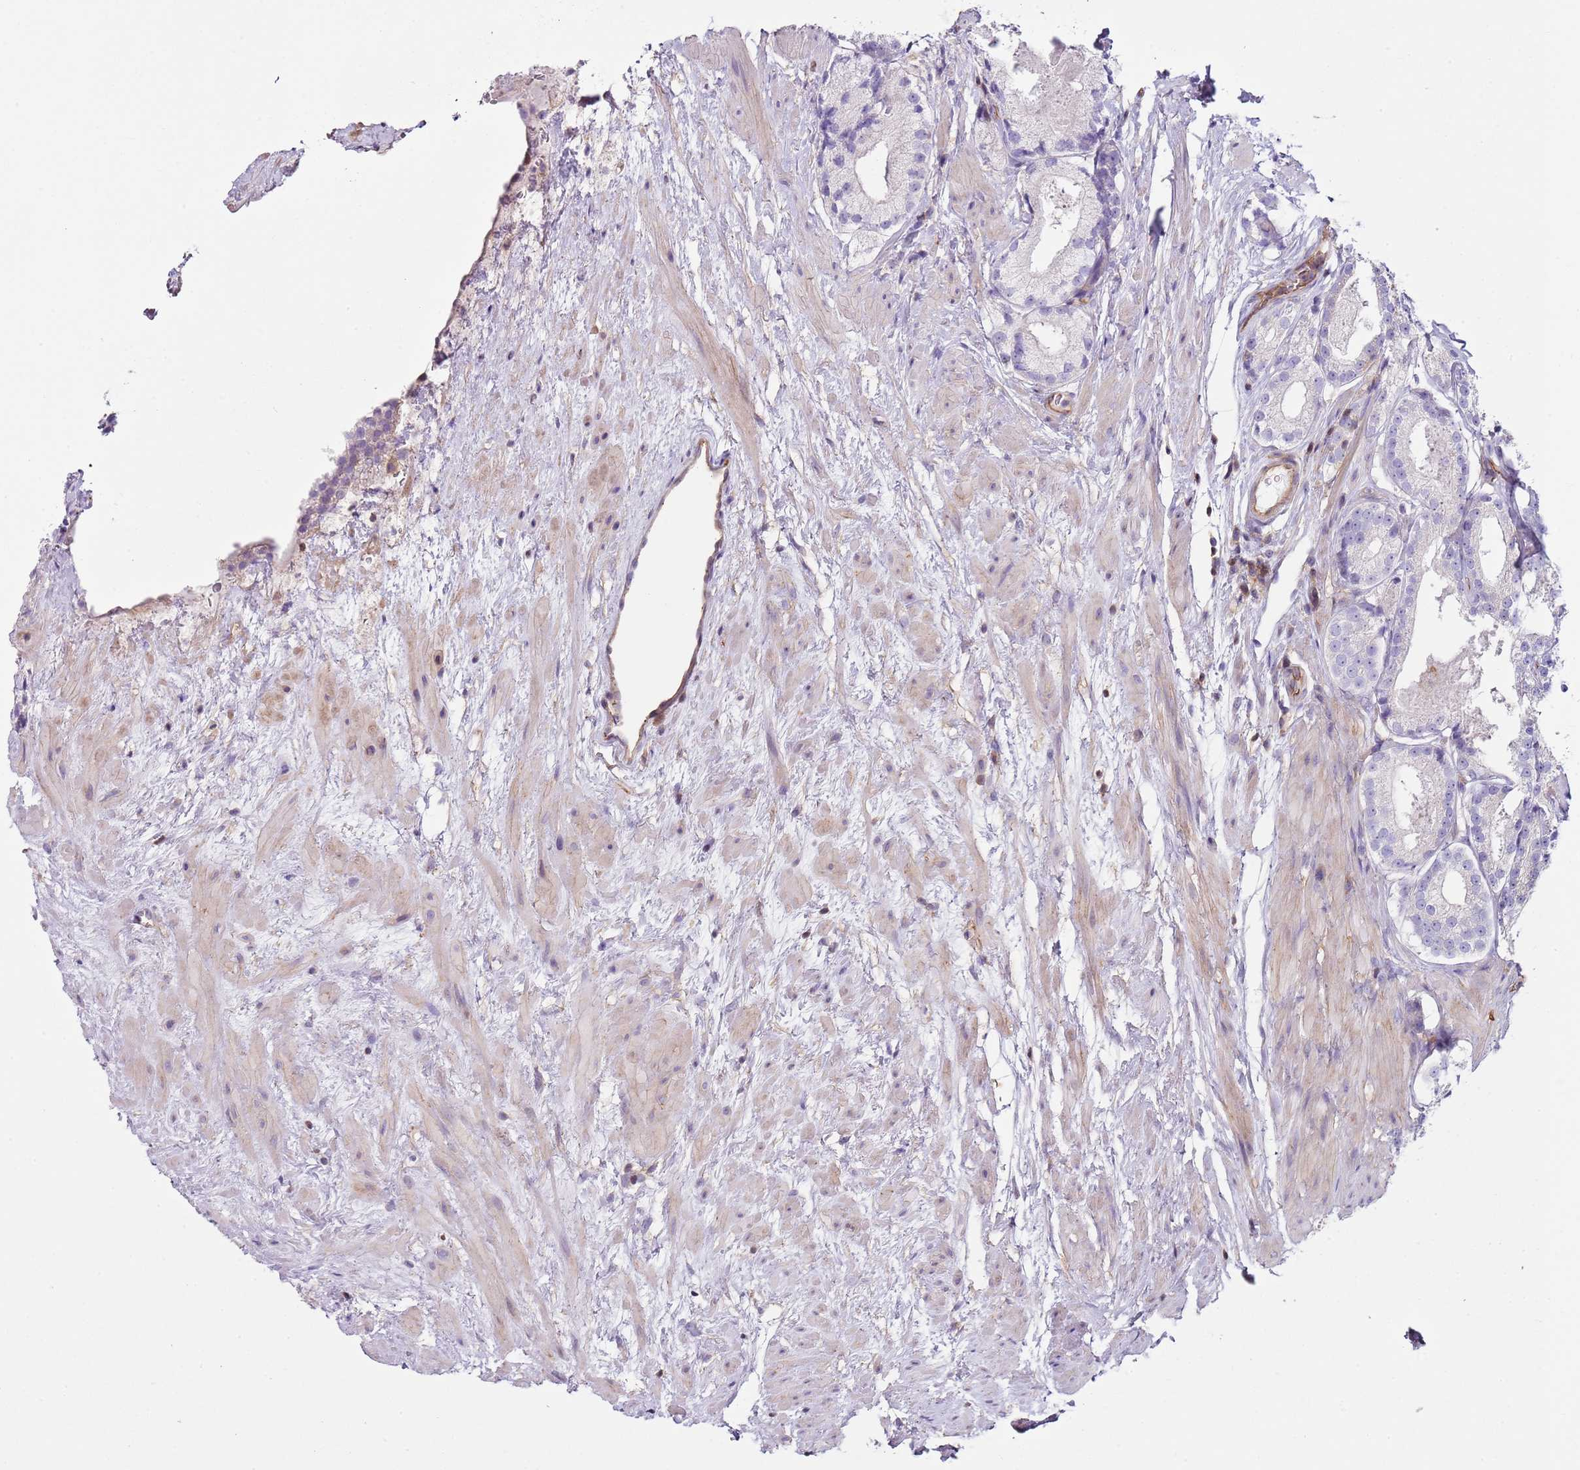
{"staining": {"intensity": "negative", "quantity": "none", "location": "none"}, "tissue": "prostate cancer", "cell_type": "Tumor cells", "image_type": "cancer", "snomed": [{"axis": "morphology", "description": "Adenocarcinoma, Low grade"}, {"axis": "topography", "description": "Prostate"}], "caption": "Immunohistochemistry micrograph of neoplastic tissue: prostate cancer stained with DAB exhibits no significant protein positivity in tumor cells.", "gene": "GNAI3", "patient": {"sex": "male", "age": 68}}